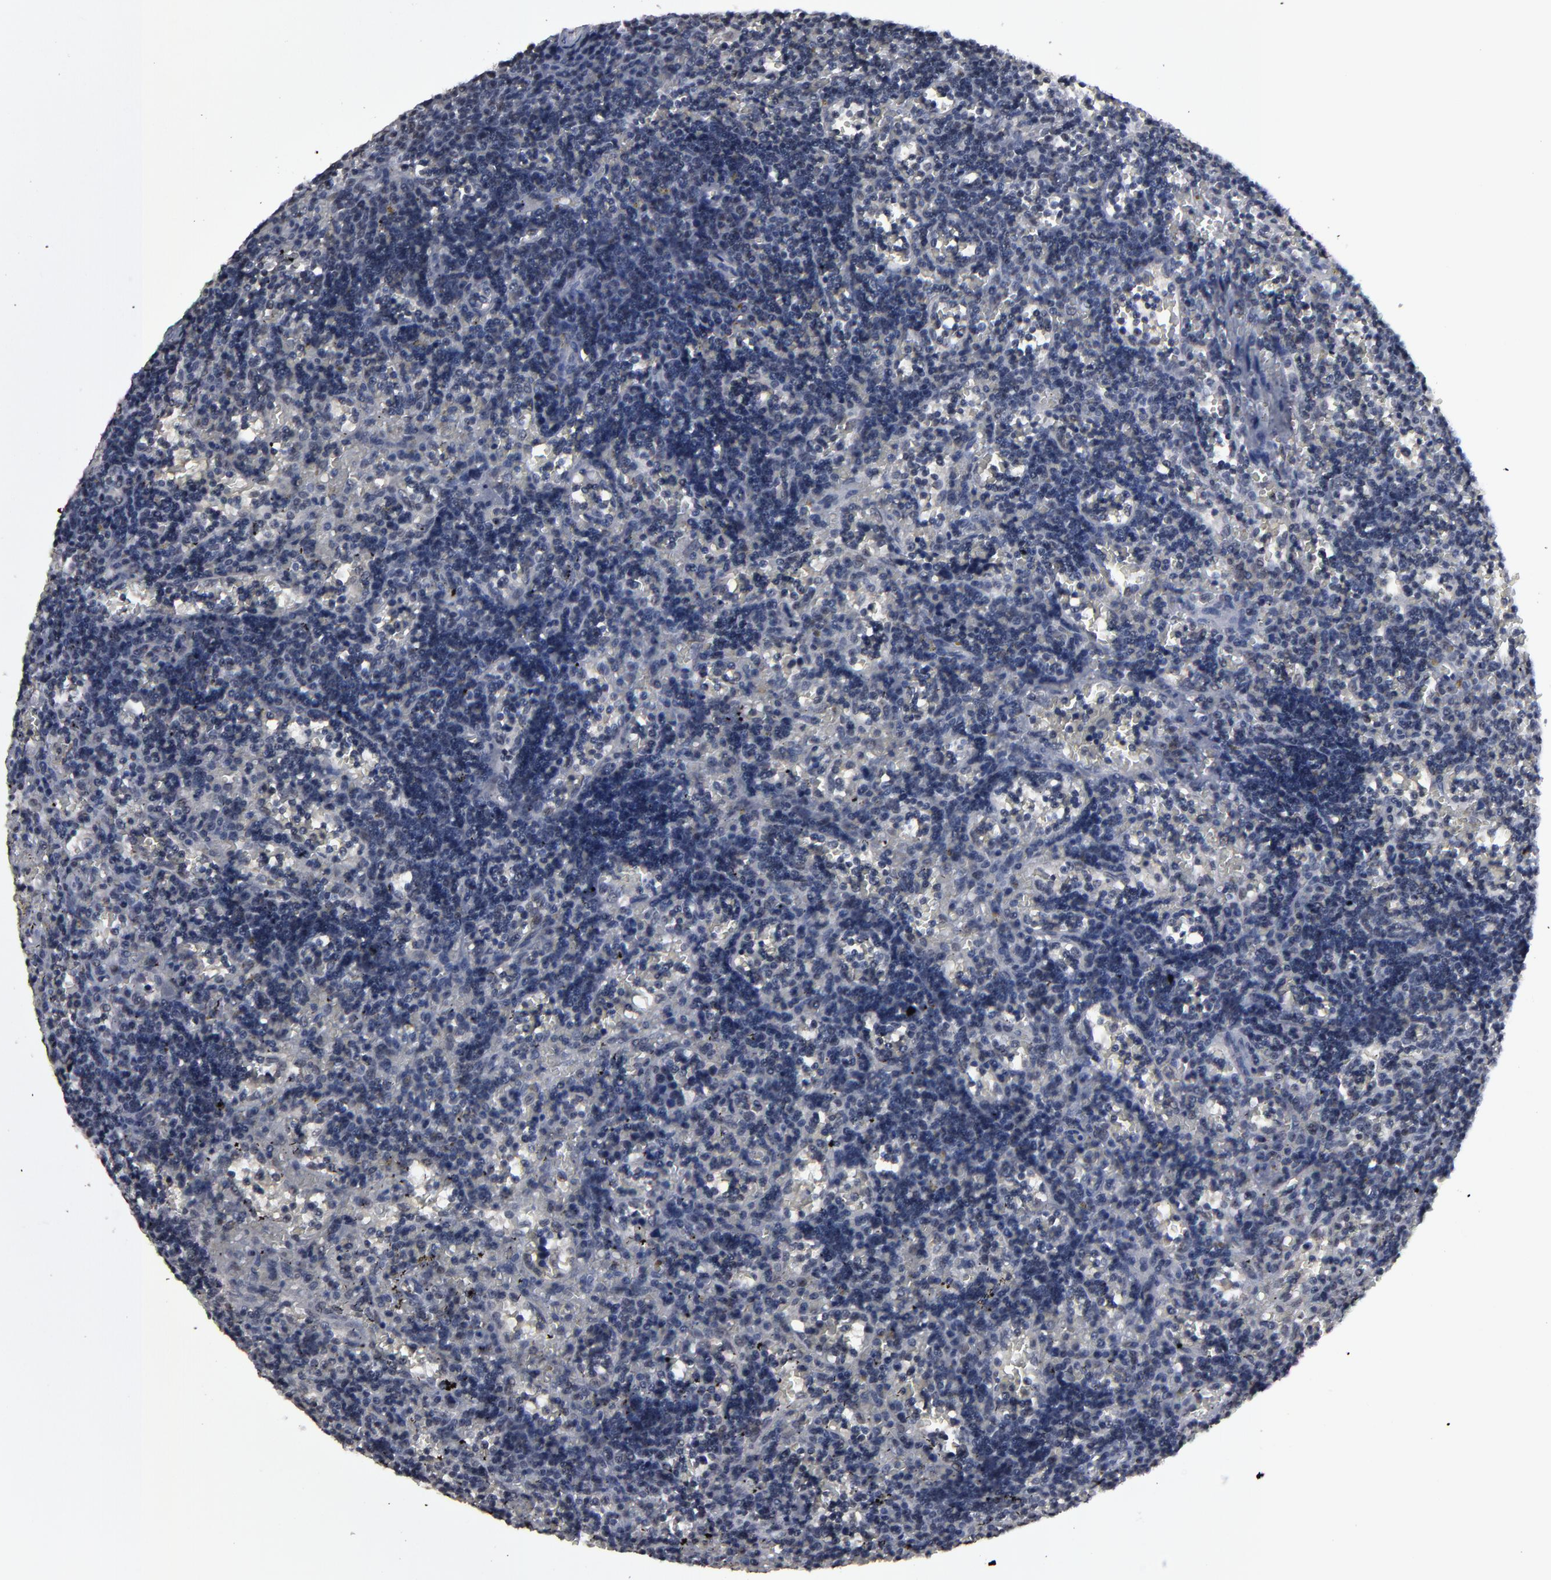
{"staining": {"intensity": "negative", "quantity": "none", "location": "none"}, "tissue": "lymphoma", "cell_type": "Tumor cells", "image_type": "cancer", "snomed": [{"axis": "morphology", "description": "Malignant lymphoma, non-Hodgkin's type, Low grade"}, {"axis": "topography", "description": "Spleen"}], "caption": "Lymphoma stained for a protein using IHC shows no positivity tumor cells.", "gene": "SSRP1", "patient": {"sex": "male", "age": 60}}